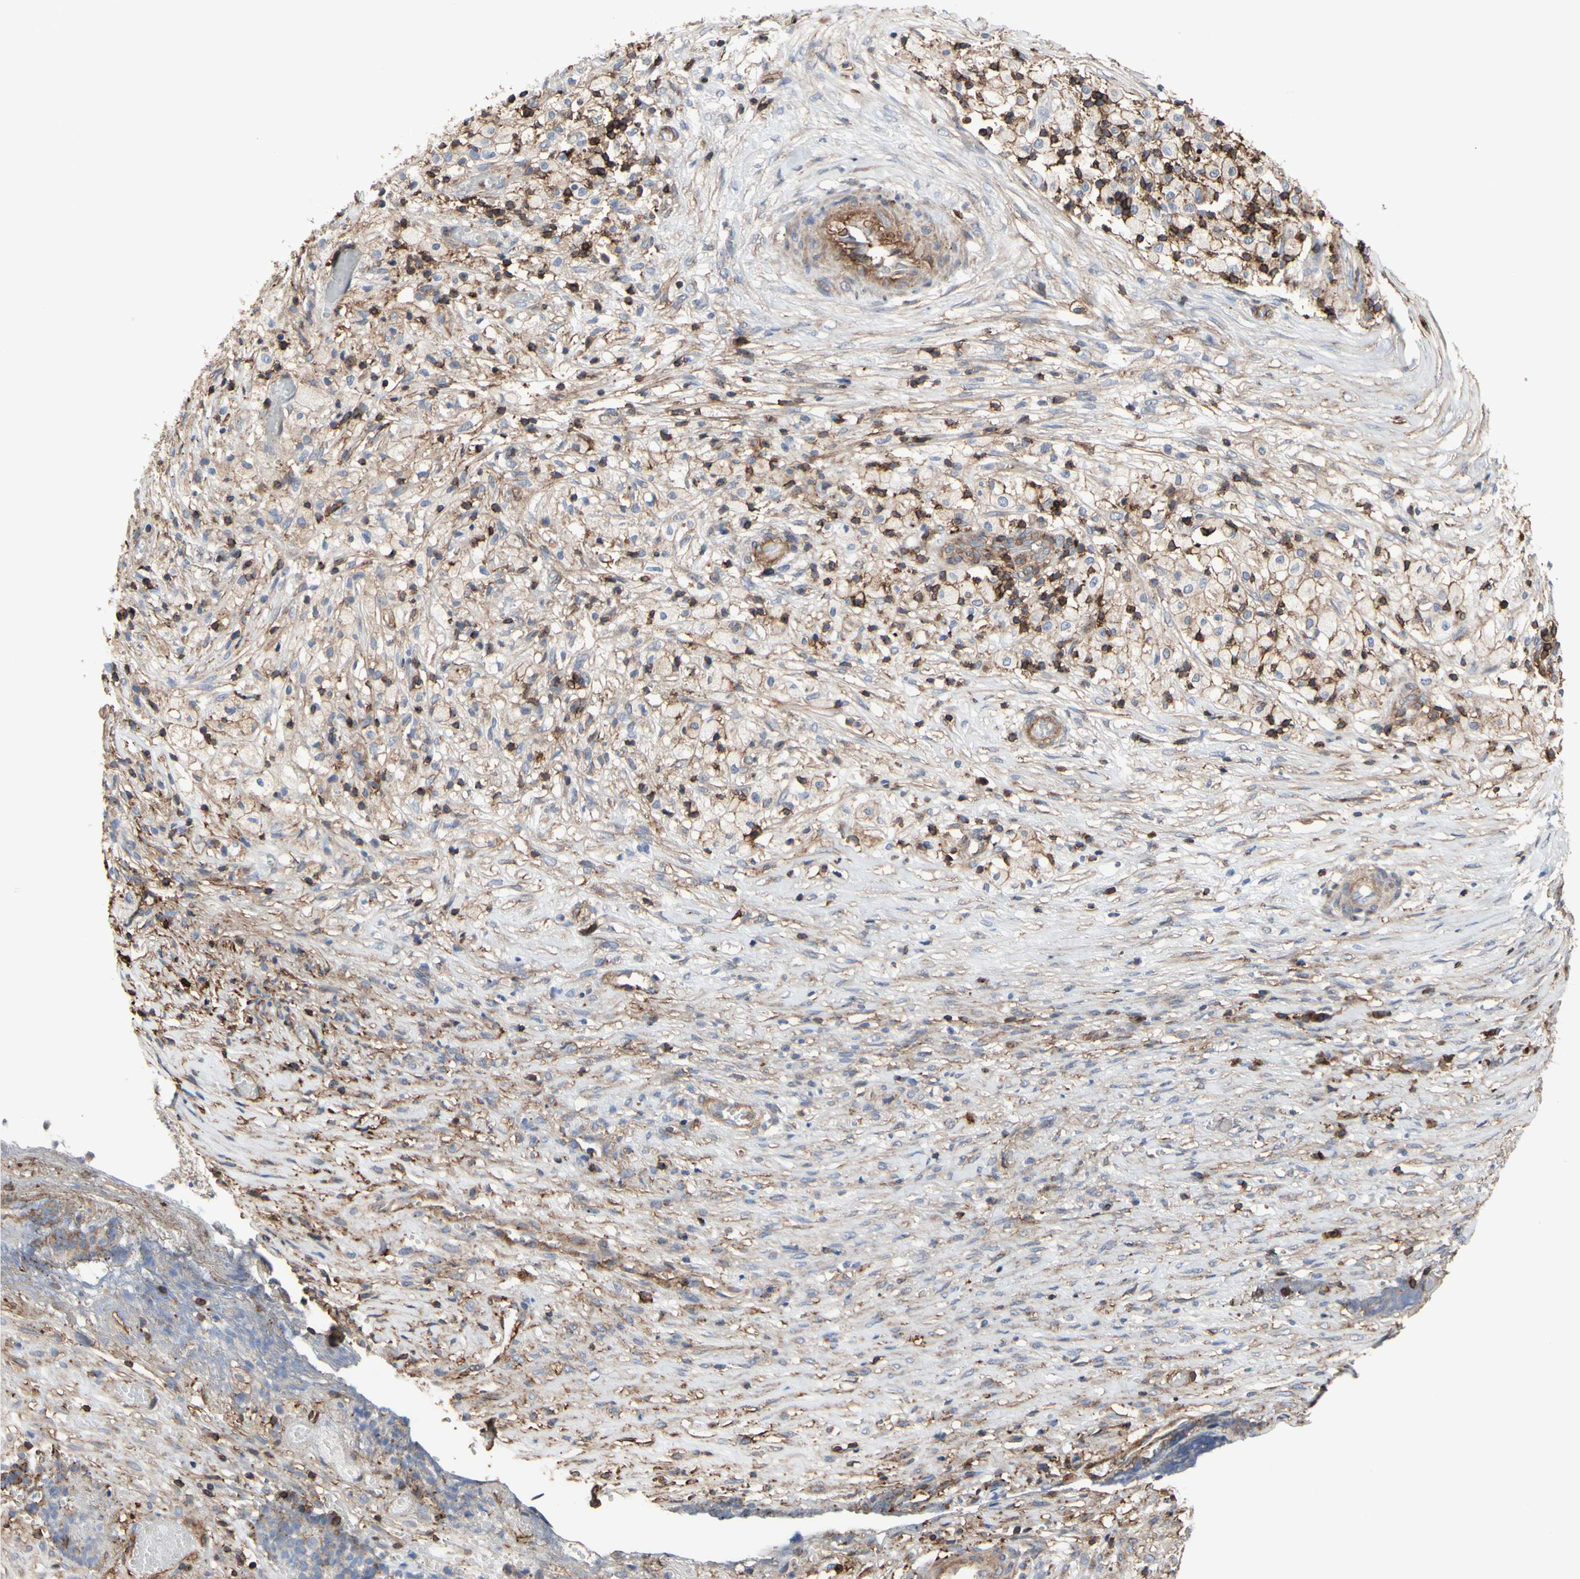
{"staining": {"intensity": "weak", "quantity": "25%-75%", "location": "cytoplasmic/membranous"}, "tissue": "ovarian cancer", "cell_type": "Tumor cells", "image_type": "cancer", "snomed": [{"axis": "morphology", "description": "Carcinoma, endometroid"}, {"axis": "topography", "description": "Ovary"}], "caption": "Tumor cells demonstrate weak cytoplasmic/membranous expression in about 25%-75% of cells in ovarian cancer.", "gene": "ANXA6", "patient": {"sex": "female", "age": 42}}